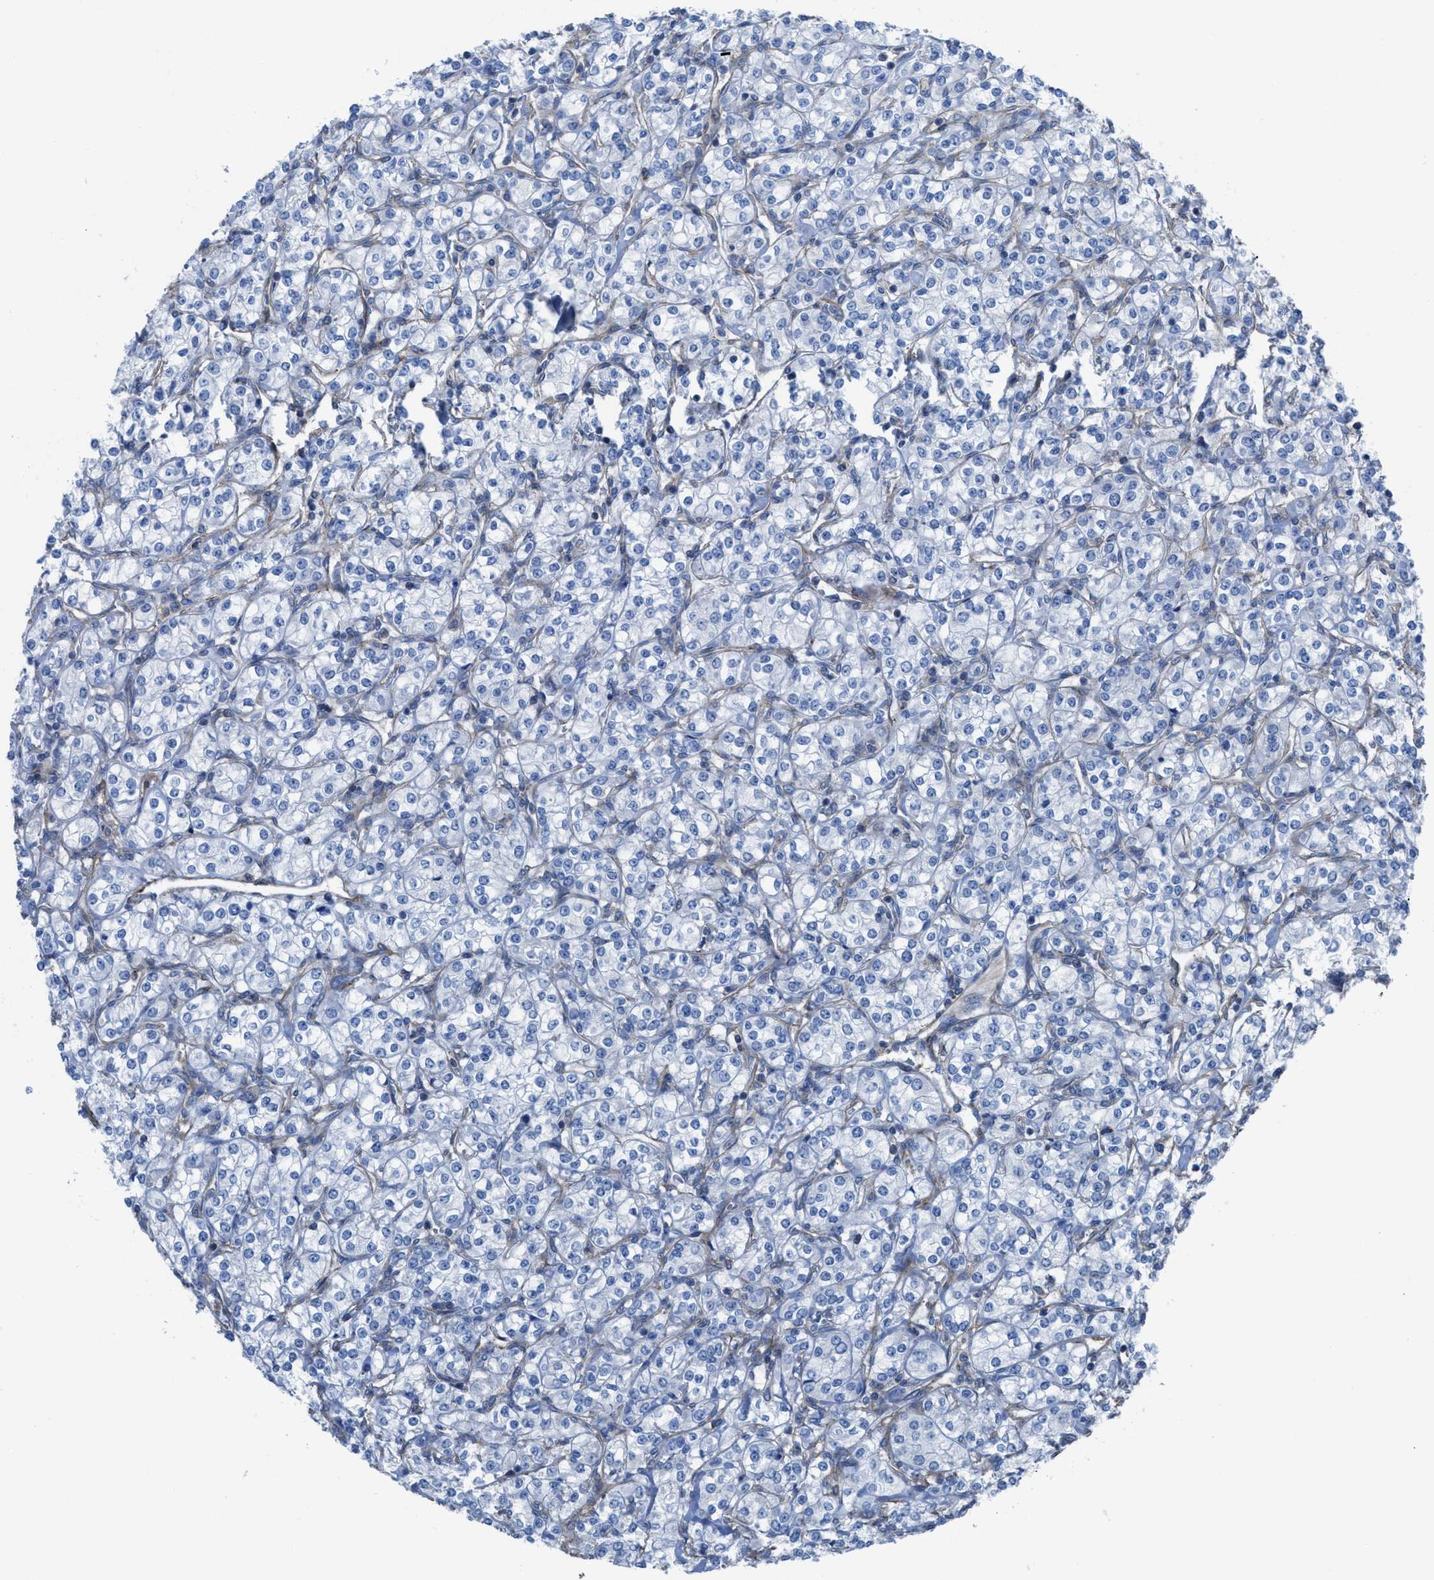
{"staining": {"intensity": "negative", "quantity": "none", "location": "none"}, "tissue": "renal cancer", "cell_type": "Tumor cells", "image_type": "cancer", "snomed": [{"axis": "morphology", "description": "Adenocarcinoma, NOS"}, {"axis": "topography", "description": "Kidney"}], "caption": "Immunohistochemistry (IHC) of human adenocarcinoma (renal) demonstrates no staining in tumor cells.", "gene": "KCNH7", "patient": {"sex": "male", "age": 77}}